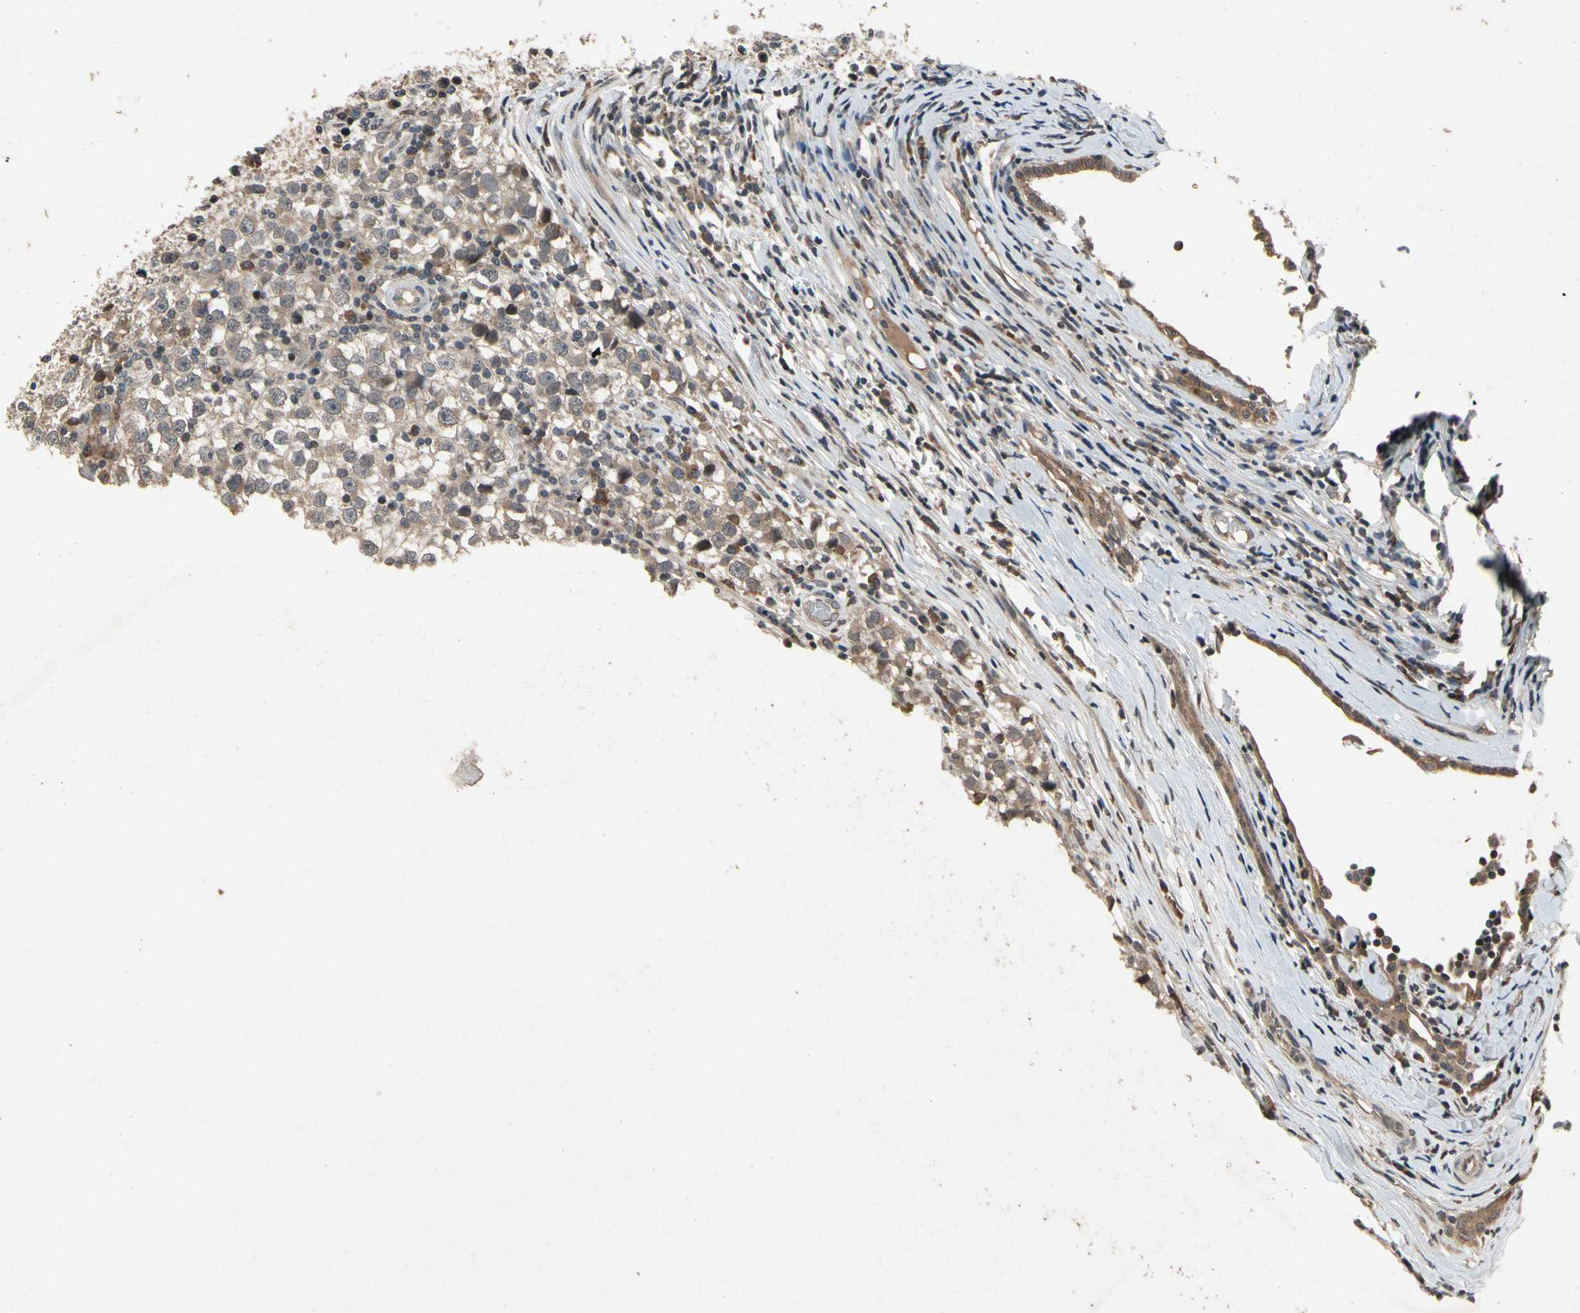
{"staining": {"intensity": "weak", "quantity": ">75%", "location": "cytoplasmic/membranous"}, "tissue": "testis cancer", "cell_type": "Tumor cells", "image_type": "cancer", "snomed": [{"axis": "morphology", "description": "Seminoma, NOS"}, {"axis": "topography", "description": "Testis"}], "caption": "A micrograph of human testis seminoma stained for a protein displays weak cytoplasmic/membranous brown staining in tumor cells.", "gene": "DPY19L3", "patient": {"sex": "male", "age": 65}}